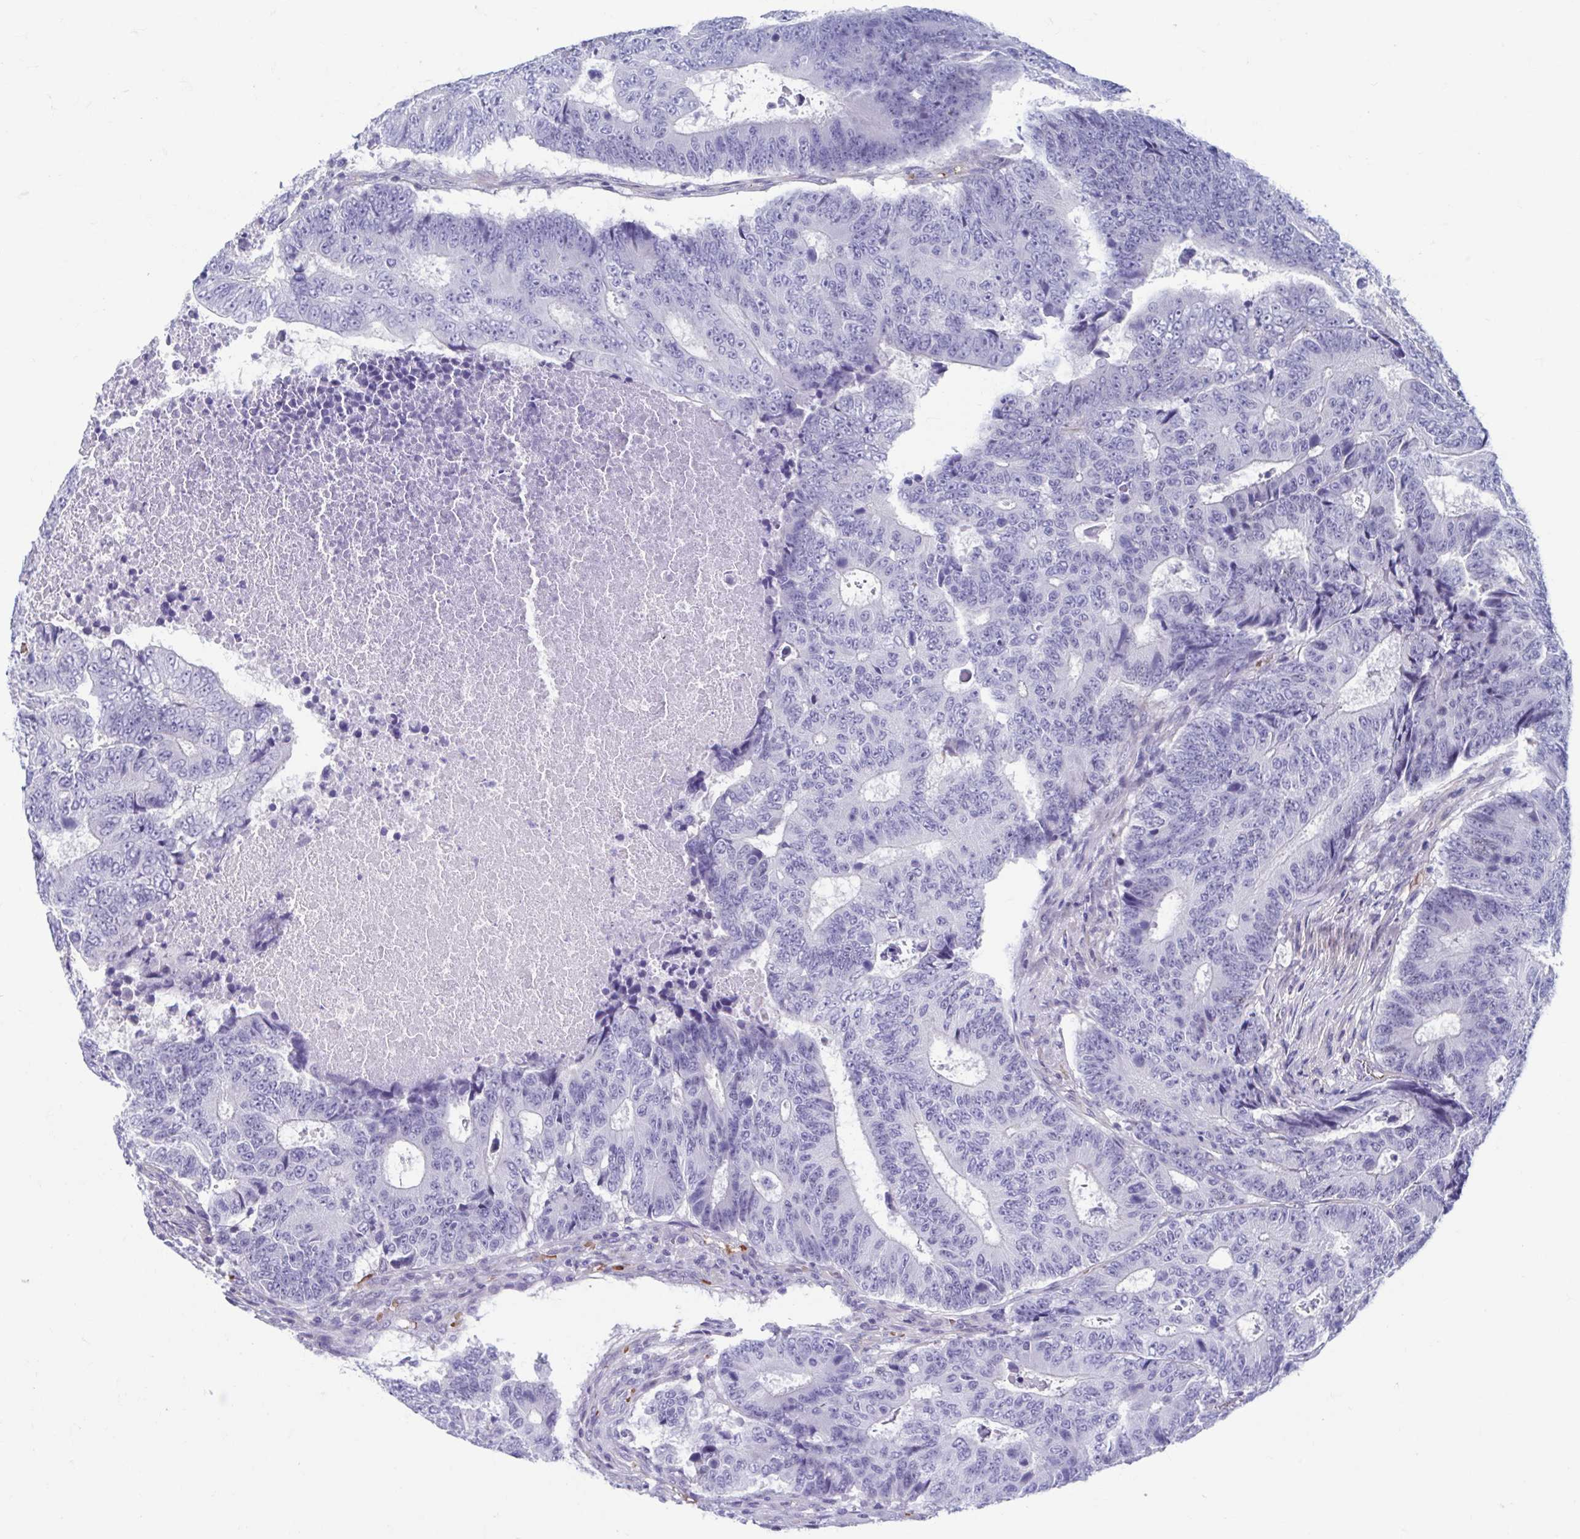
{"staining": {"intensity": "negative", "quantity": "none", "location": "none"}, "tissue": "colorectal cancer", "cell_type": "Tumor cells", "image_type": "cancer", "snomed": [{"axis": "morphology", "description": "Adenocarcinoma, NOS"}, {"axis": "topography", "description": "Colon"}], "caption": "Human colorectal cancer stained for a protein using IHC displays no expression in tumor cells.", "gene": "MORC4", "patient": {"sex": "female", "age": 48}}